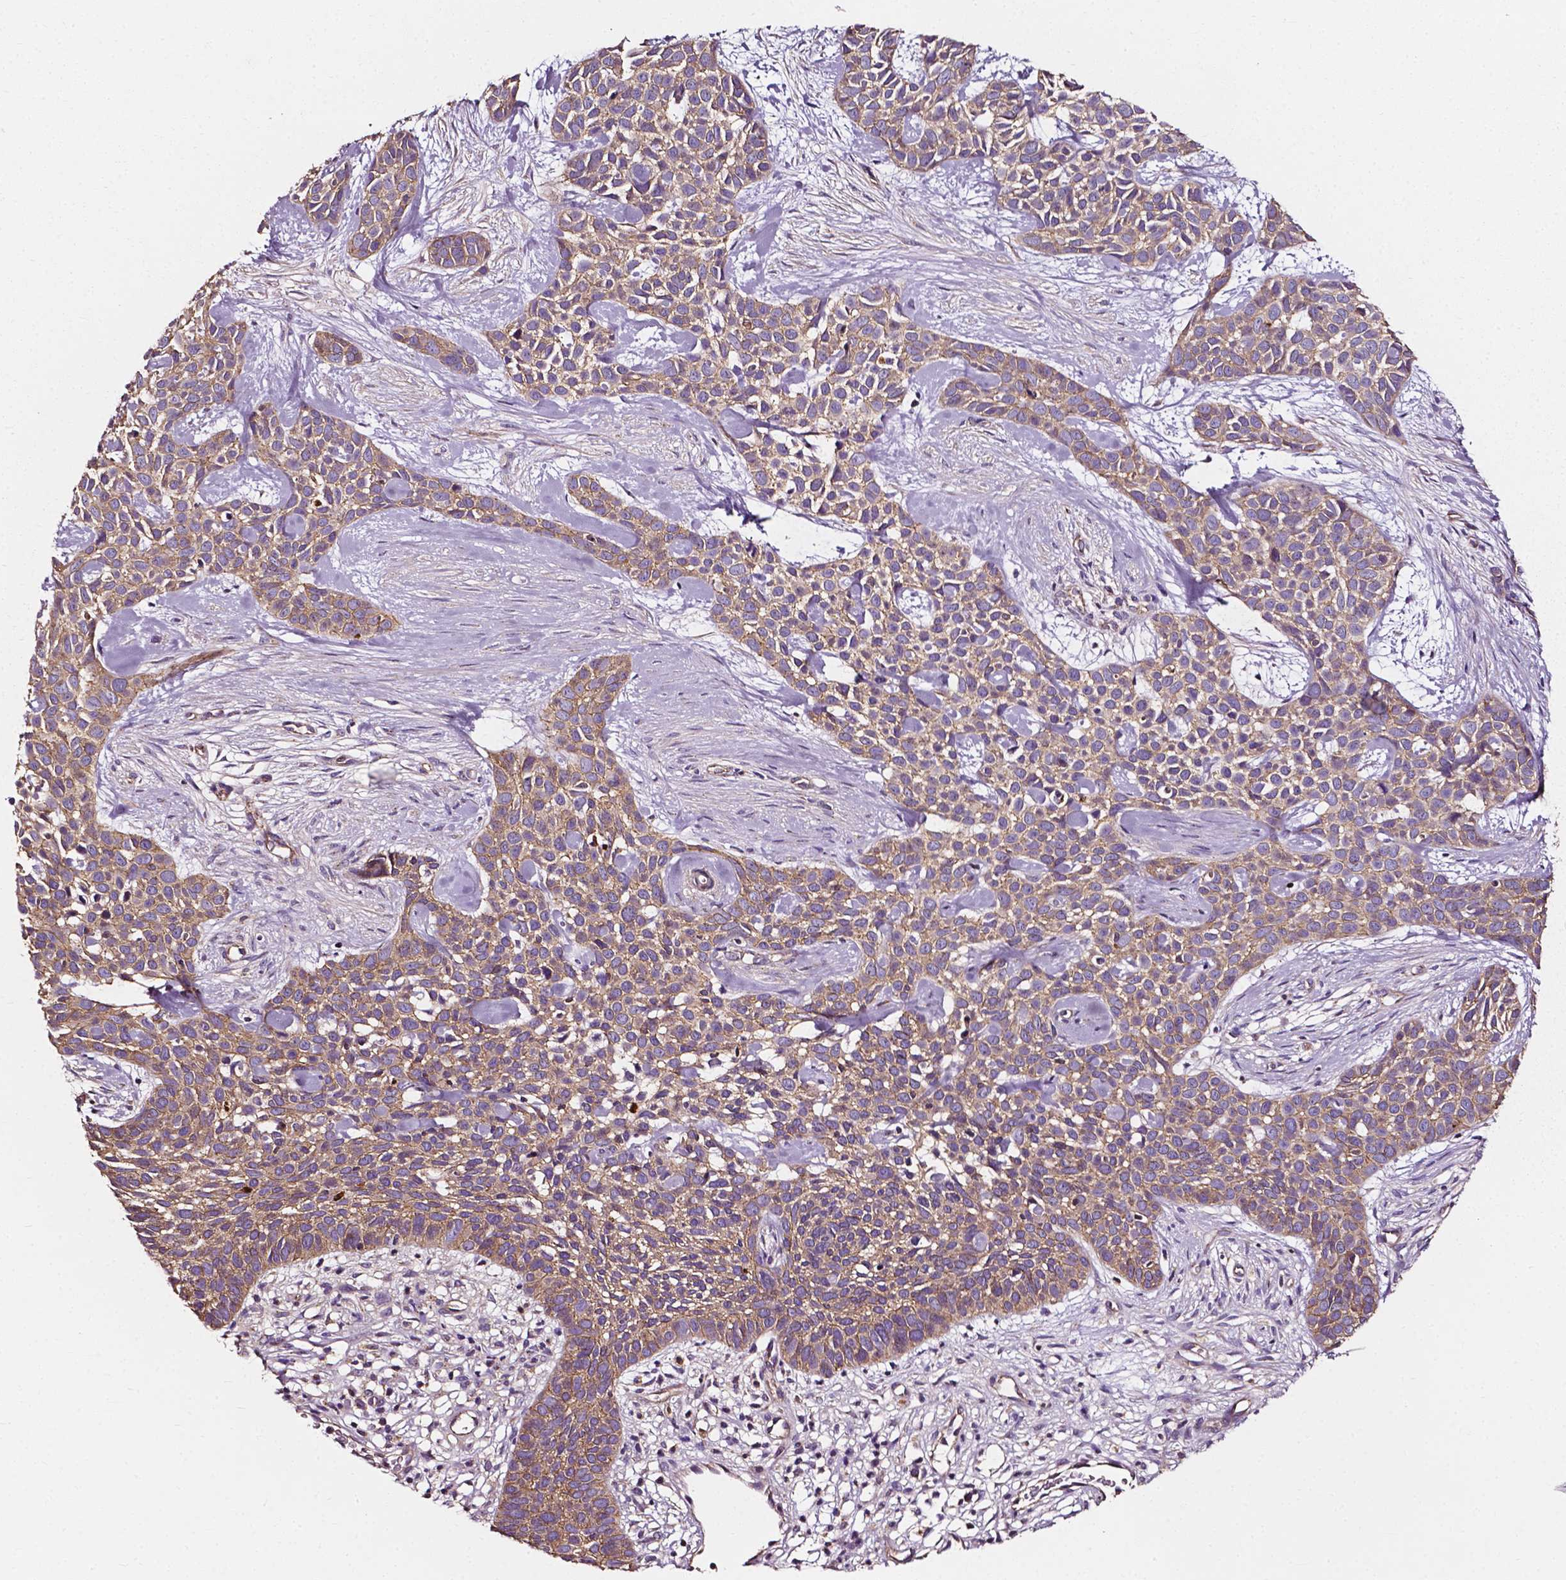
{"staining": {"intensity": "weak", "quantity": ">75%", "location": "cytoplasmic/membranous"}, "tissue": "skin cancer", "cell_type": "Tumor cells", "image_type": "cancer", "snomed": [{"axis": "morphology", "description": "Basal cell carcinoma"}, {"axis": "topography", "description": "Skin"}], "caption": "There is low levels of weak cytoplasmic/membranous expression in tumor cells of skin cancer, as demonstrated by immunohistochemical staining (brown color).", "gene": "ATG16L1", "patient": {"sex": "male", "age": 69}}